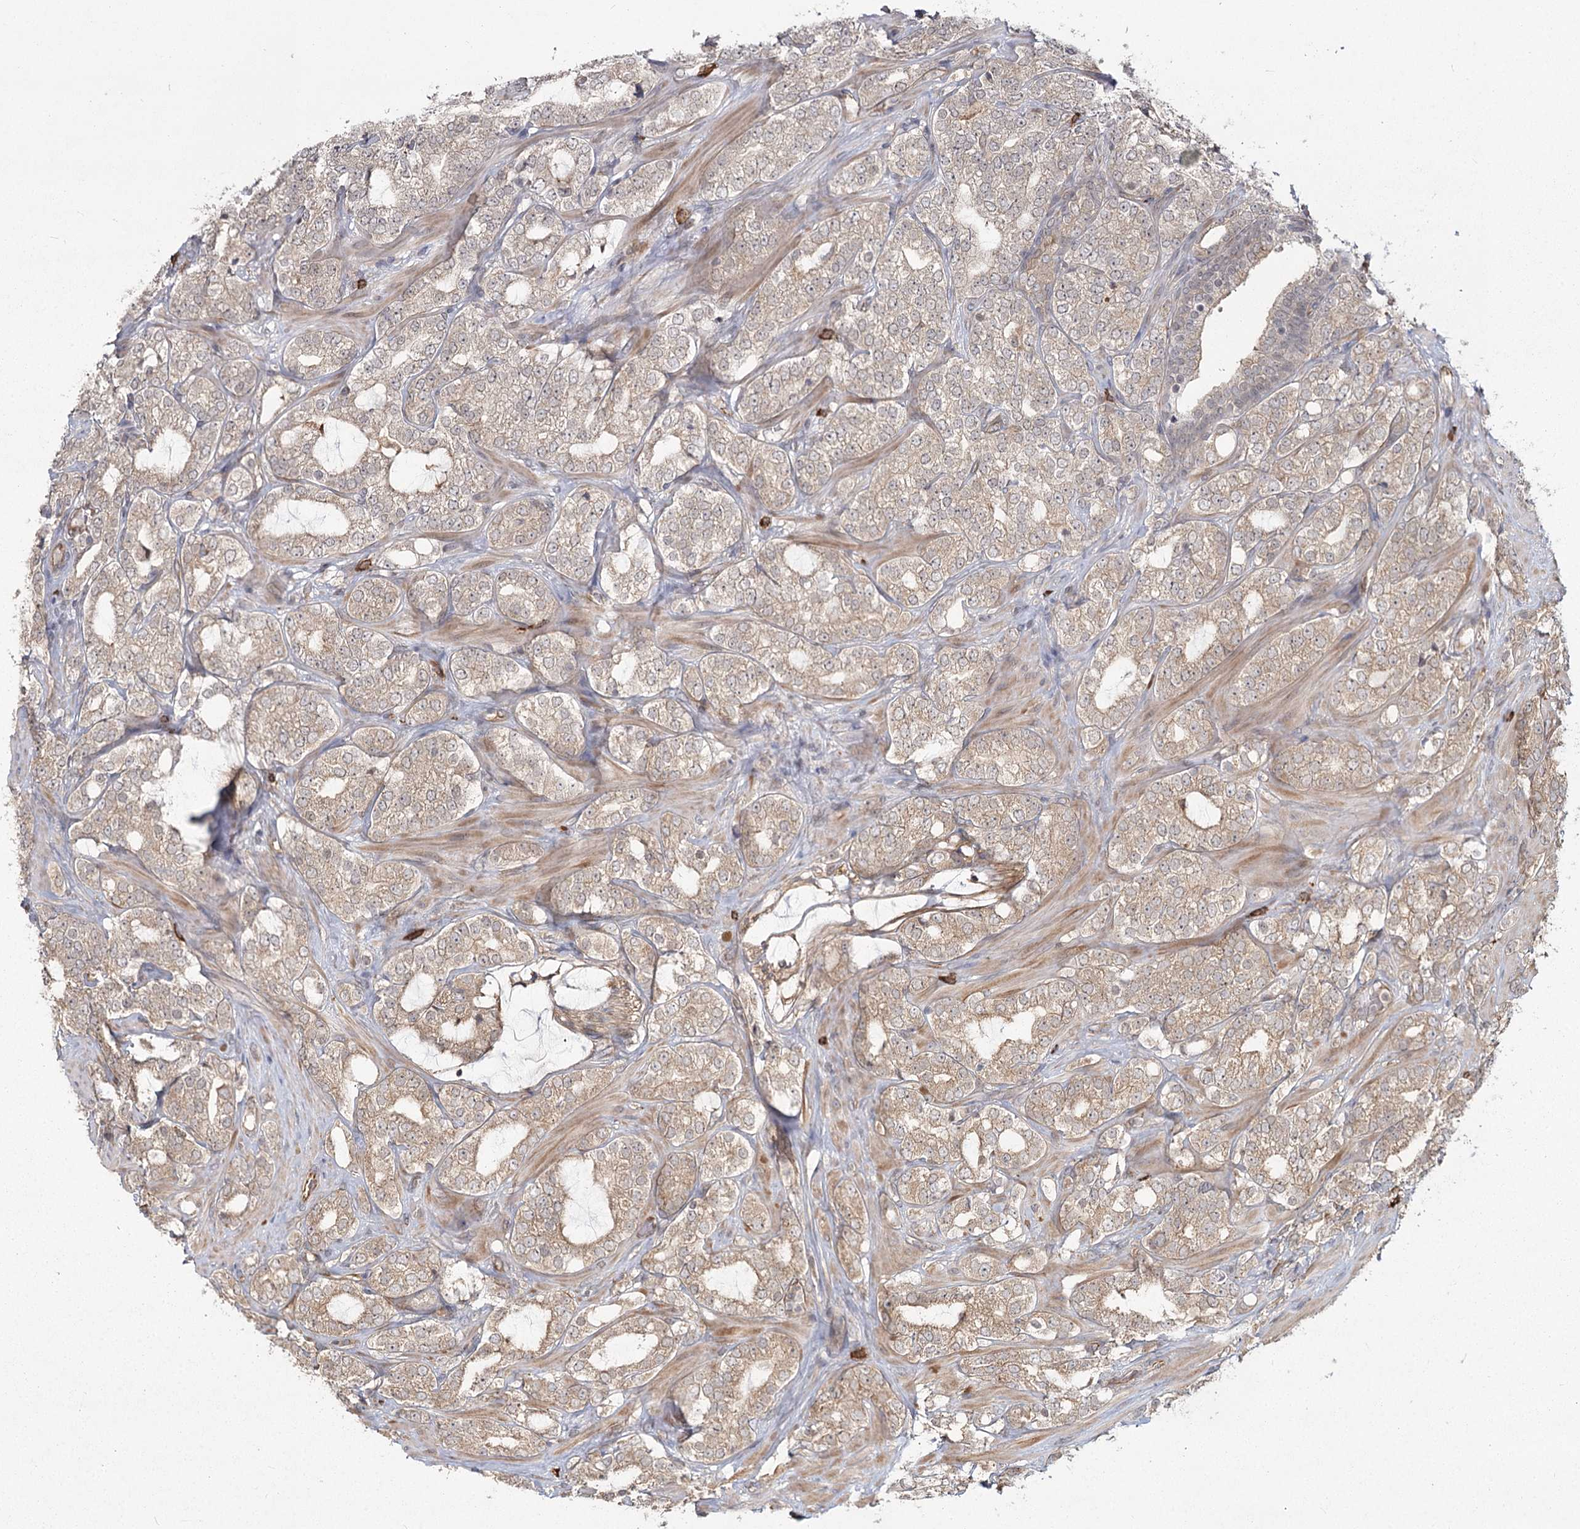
{"staining": {"intensity": "weak", "quantity": ">75%", "location": "cytoplasmic/membranous"}, "tissue": "prostate cancer", "cell_type": "Tumor cells", "image_type": "cancer", "snomed": [{"axis": "morphology", "description": "Adenocarcinoma, High grade"}, {"axis": "topography", "description": "Prostate"}], "caption": "High-grade adenocarcinoma (prostate) tissue shows weak cytoplasmic/membranous positivity in approximately >75% of tumor cells, visualized by immunohistochemistry.", "gene": "AP2M1", "patient": {"sex": "male", "age": 64}}